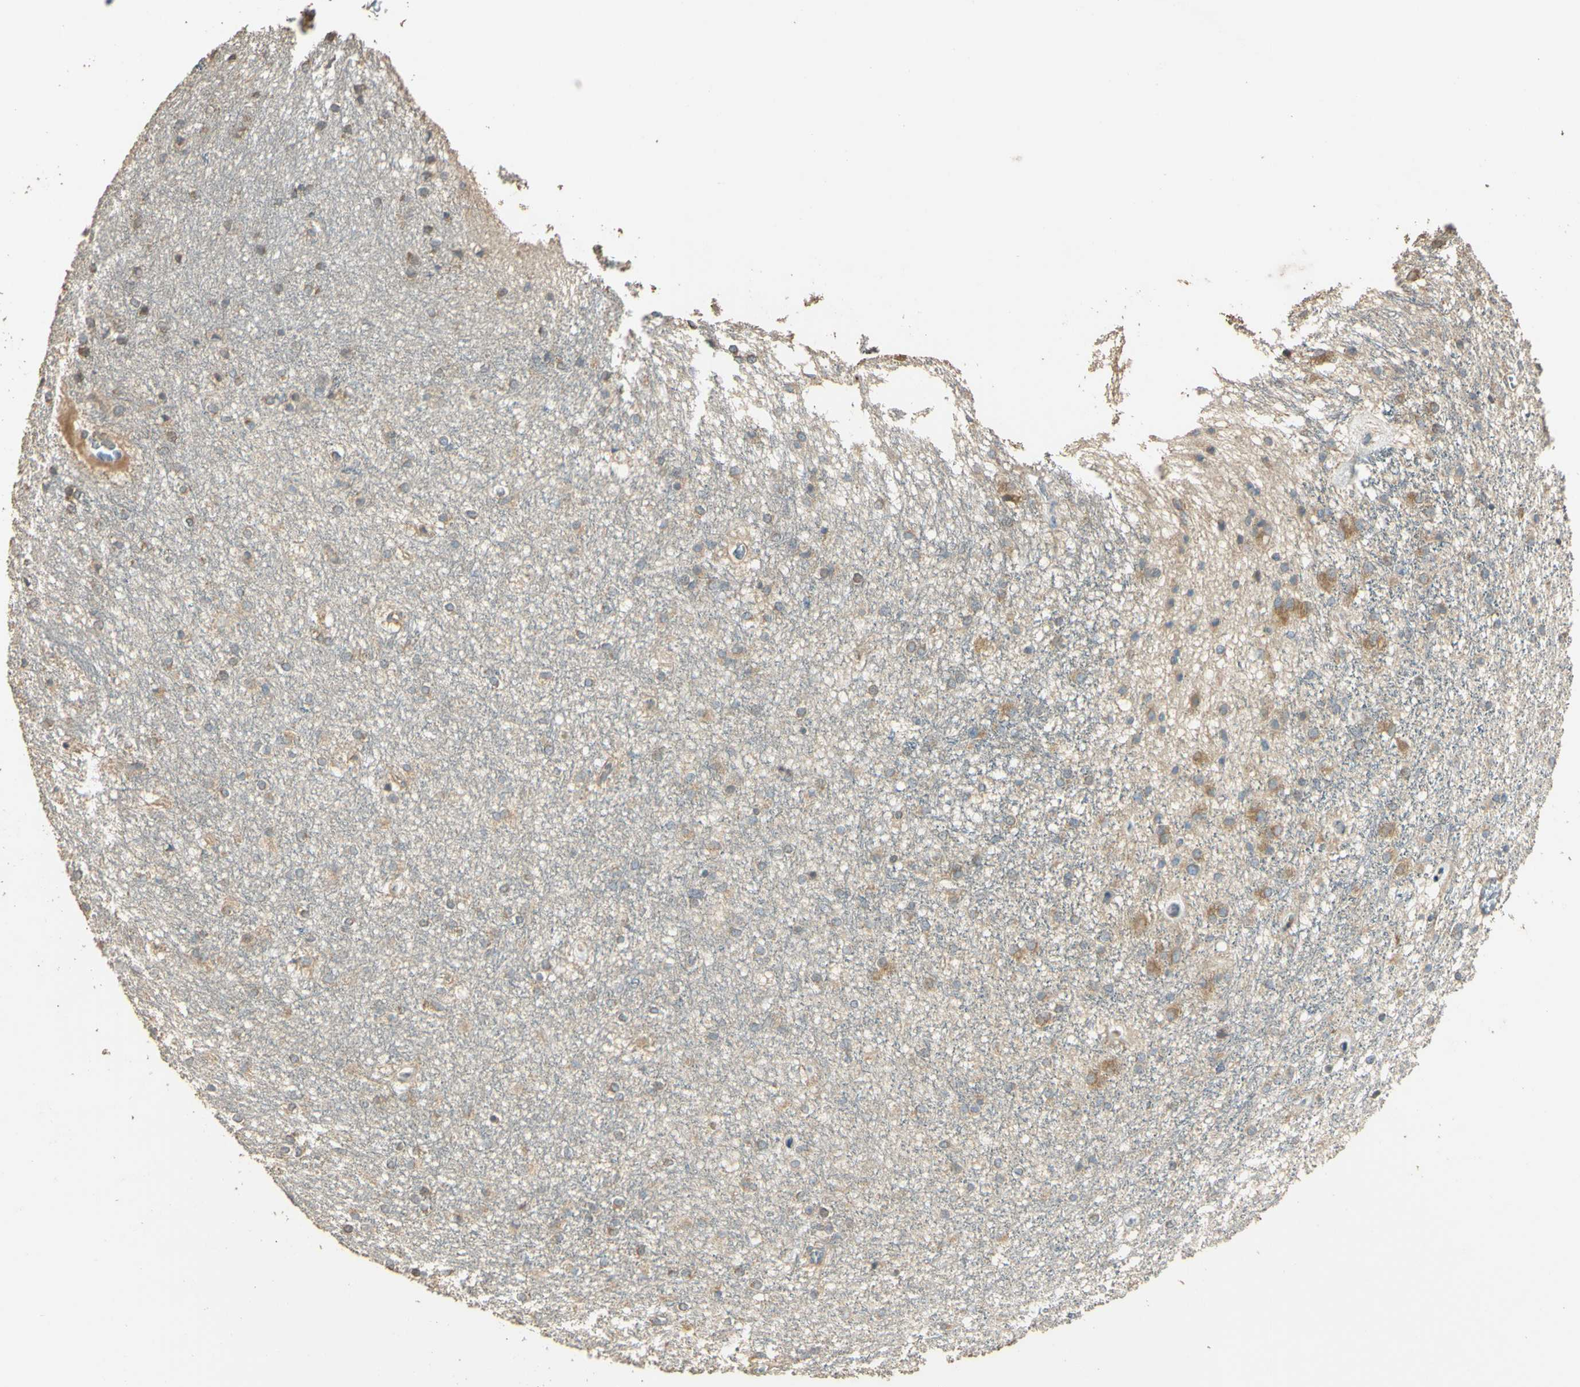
{"staining": {"intensity": "moderate", "quantity": "25%-75%", "location": "cytoplasmic/membranous"}, "tissue": "caudate", "cell_type": "Glial cells", "image_type": "normal", "snomed": [{"axis": "morphology", "description": "Normal tissue, NOS"}, {"axis": "topography", "description": "Lateral ventricle wall"}], "caption": "A medium amount of moderate cytoplasmic/membranous expression is present in about 25%-75% of glial cells in normal caudate. (Brightfield microscopy of DAB IHC at high magnification).", "gene": "STX18", "patient": {"sex": "female", "age": 19}}